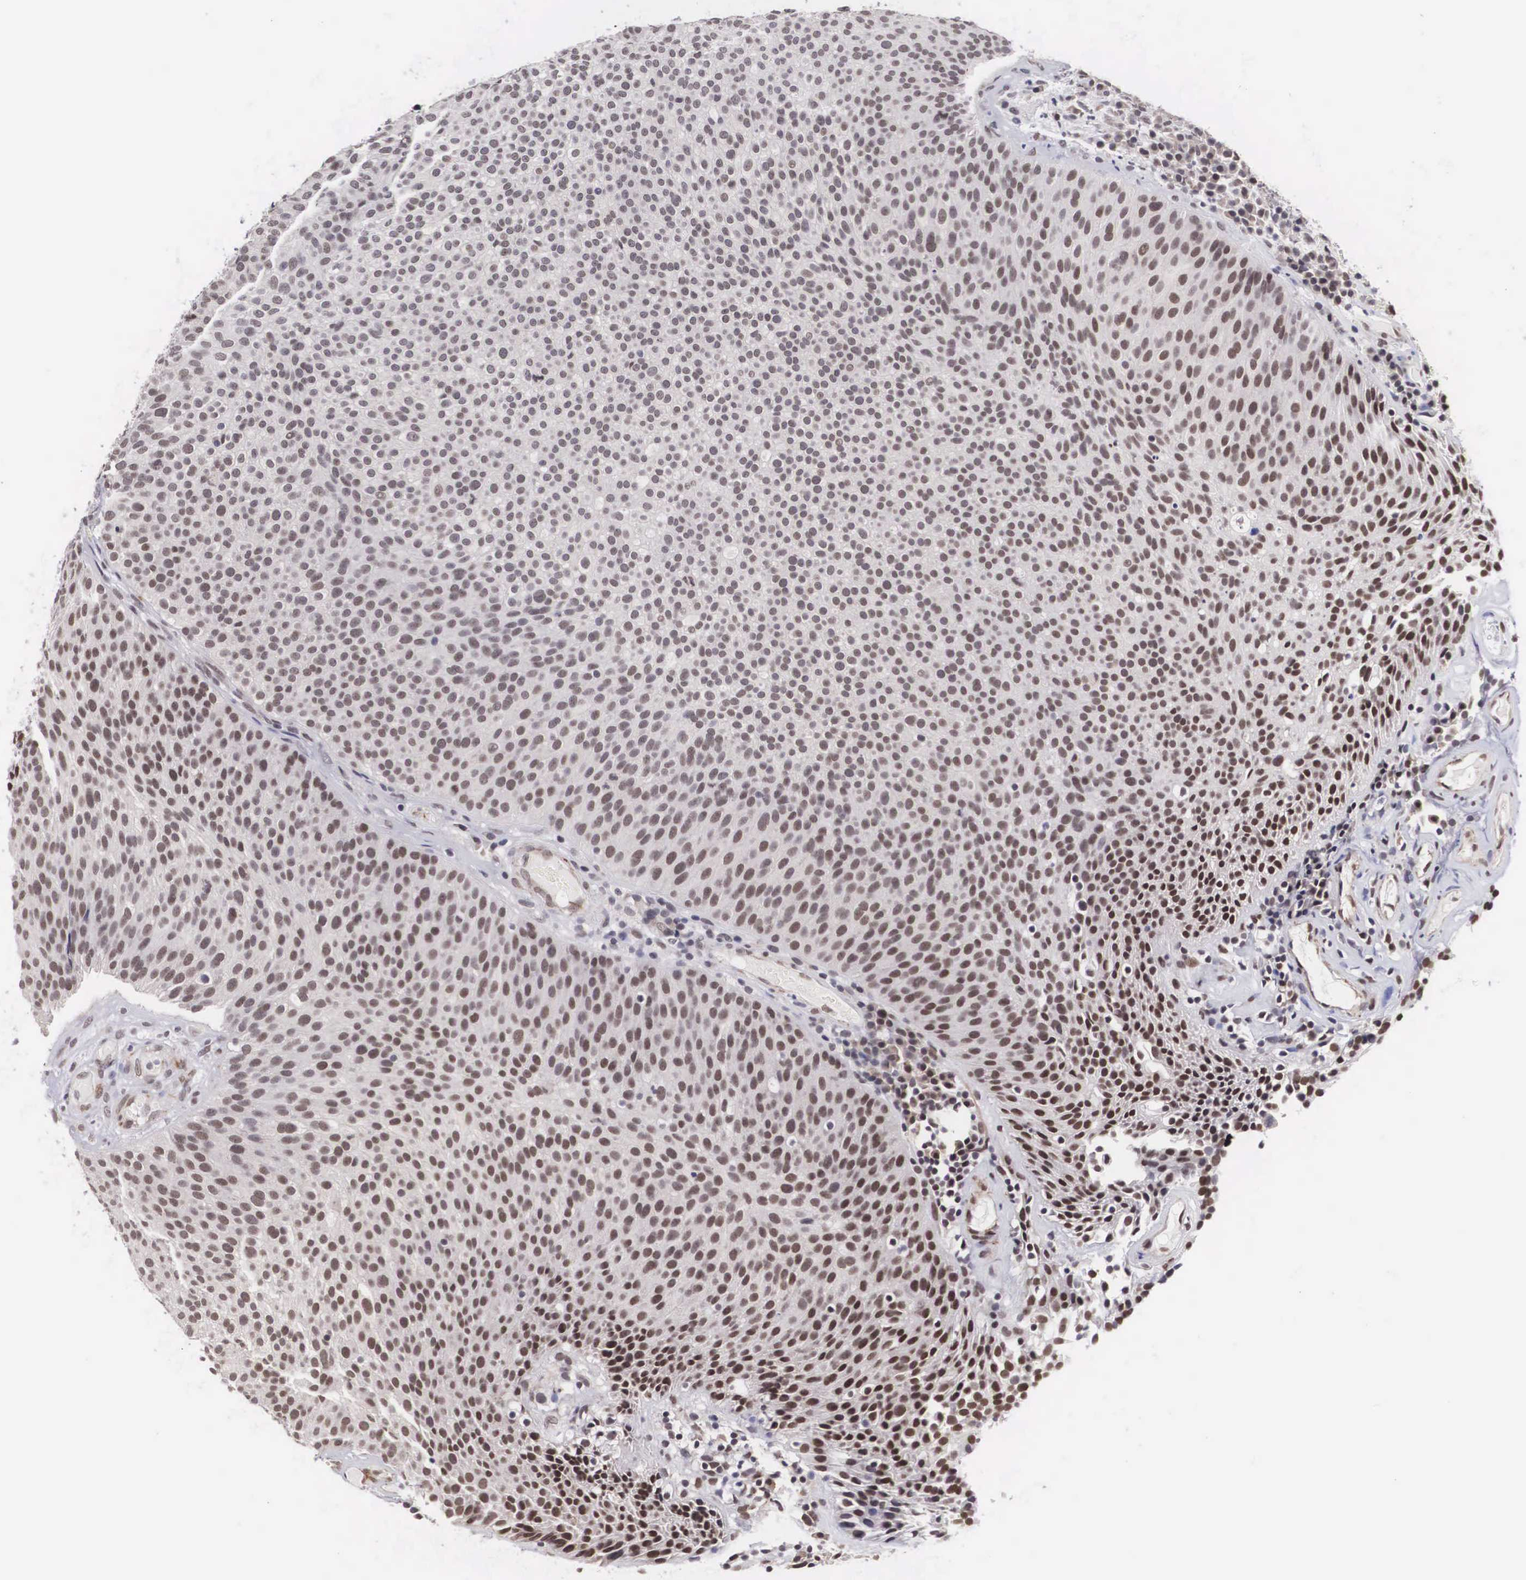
{"staining": {"intensity": "weak", "quantity": "<25%", "location": "nuclear"}, "tissue": "urothelial cancer", "cell_type": "Tumor cells", "image_type": "cancer", "snomed": [{"axis": "morphology", "description": "Urothelial carcinoma, Low grade"}, {"axis": "topography", "description": "Urinary bladder"}], "caption": "Immunohistochemical staining of human urothelial carcinoma (low-grade) reveals no significant expression in tumor cells.", "gene": "MORC2", "patient": {"sex": "male", "age": 85}}